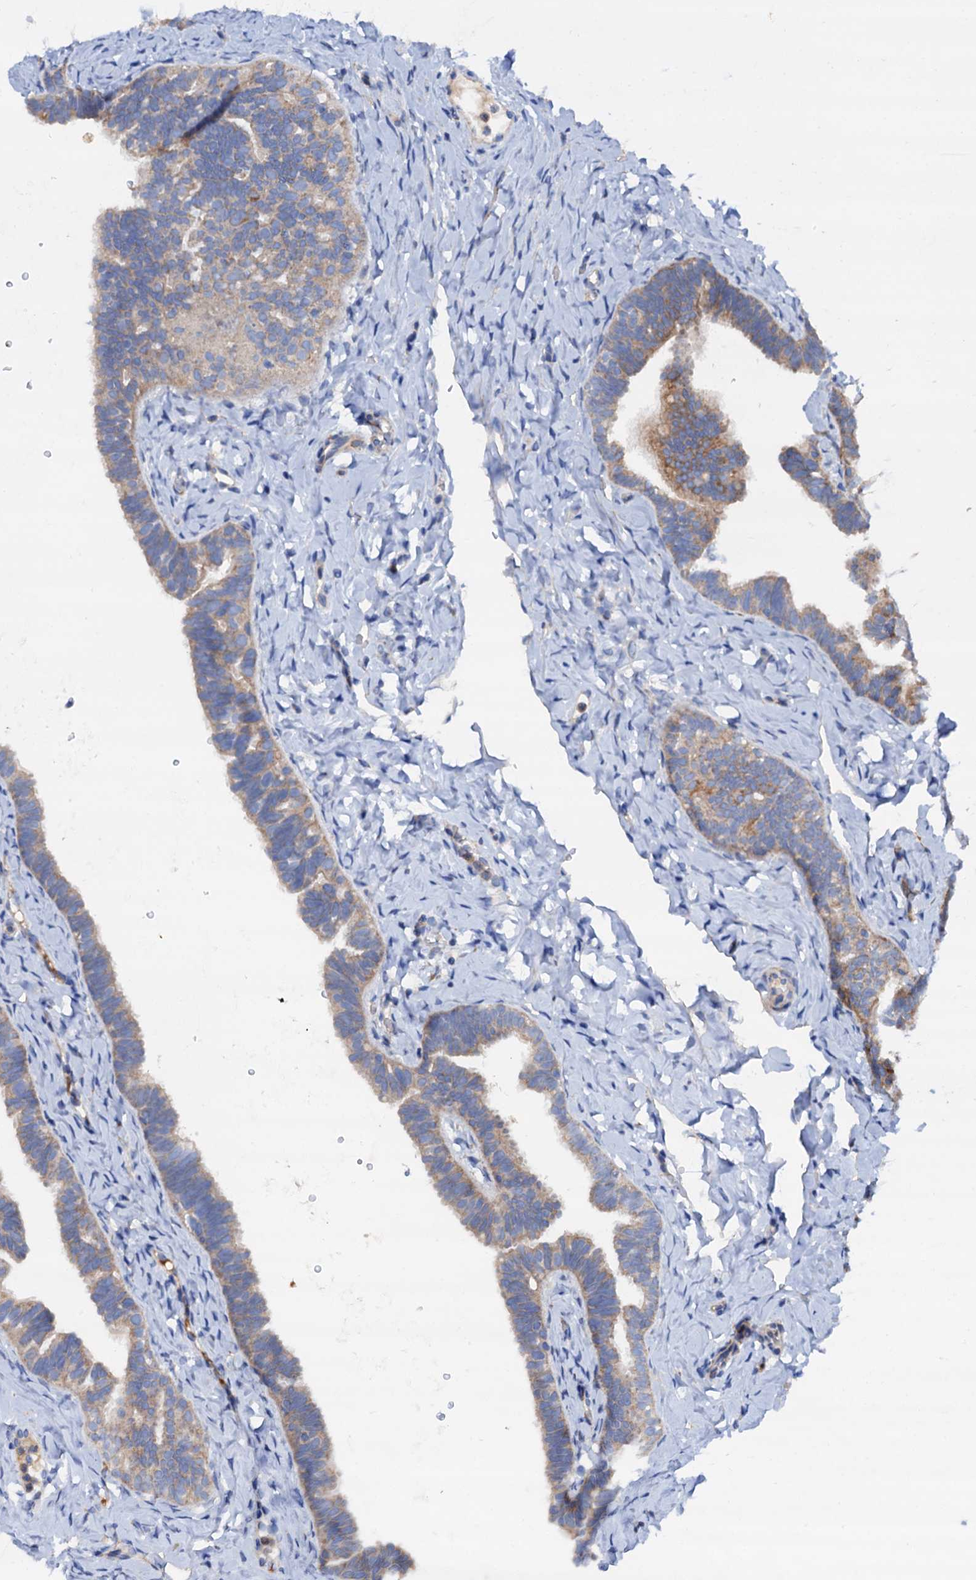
{"staining": {"intensity": "weak", "quantity": "25%-75%", "location": "cytoplasmic/membranous"}, "tissue": "fallopian tube", "cell_type": "Glandular cells", "image_type": "normal", "snomed": [{"axis": "morphology", "description": "Normal tissue, NOS"}, {"axis": "topography", "description": "Fallopian tube"}], "caption": "An image showing weak cytoplasmic/membranous positivity in about 25%-75% of glandular cells in benign fallopian tube, as visualized by brown immunohistochemical staining.", "gene": "RASSF9", "patient": {"sex": "female", "age": 65}}